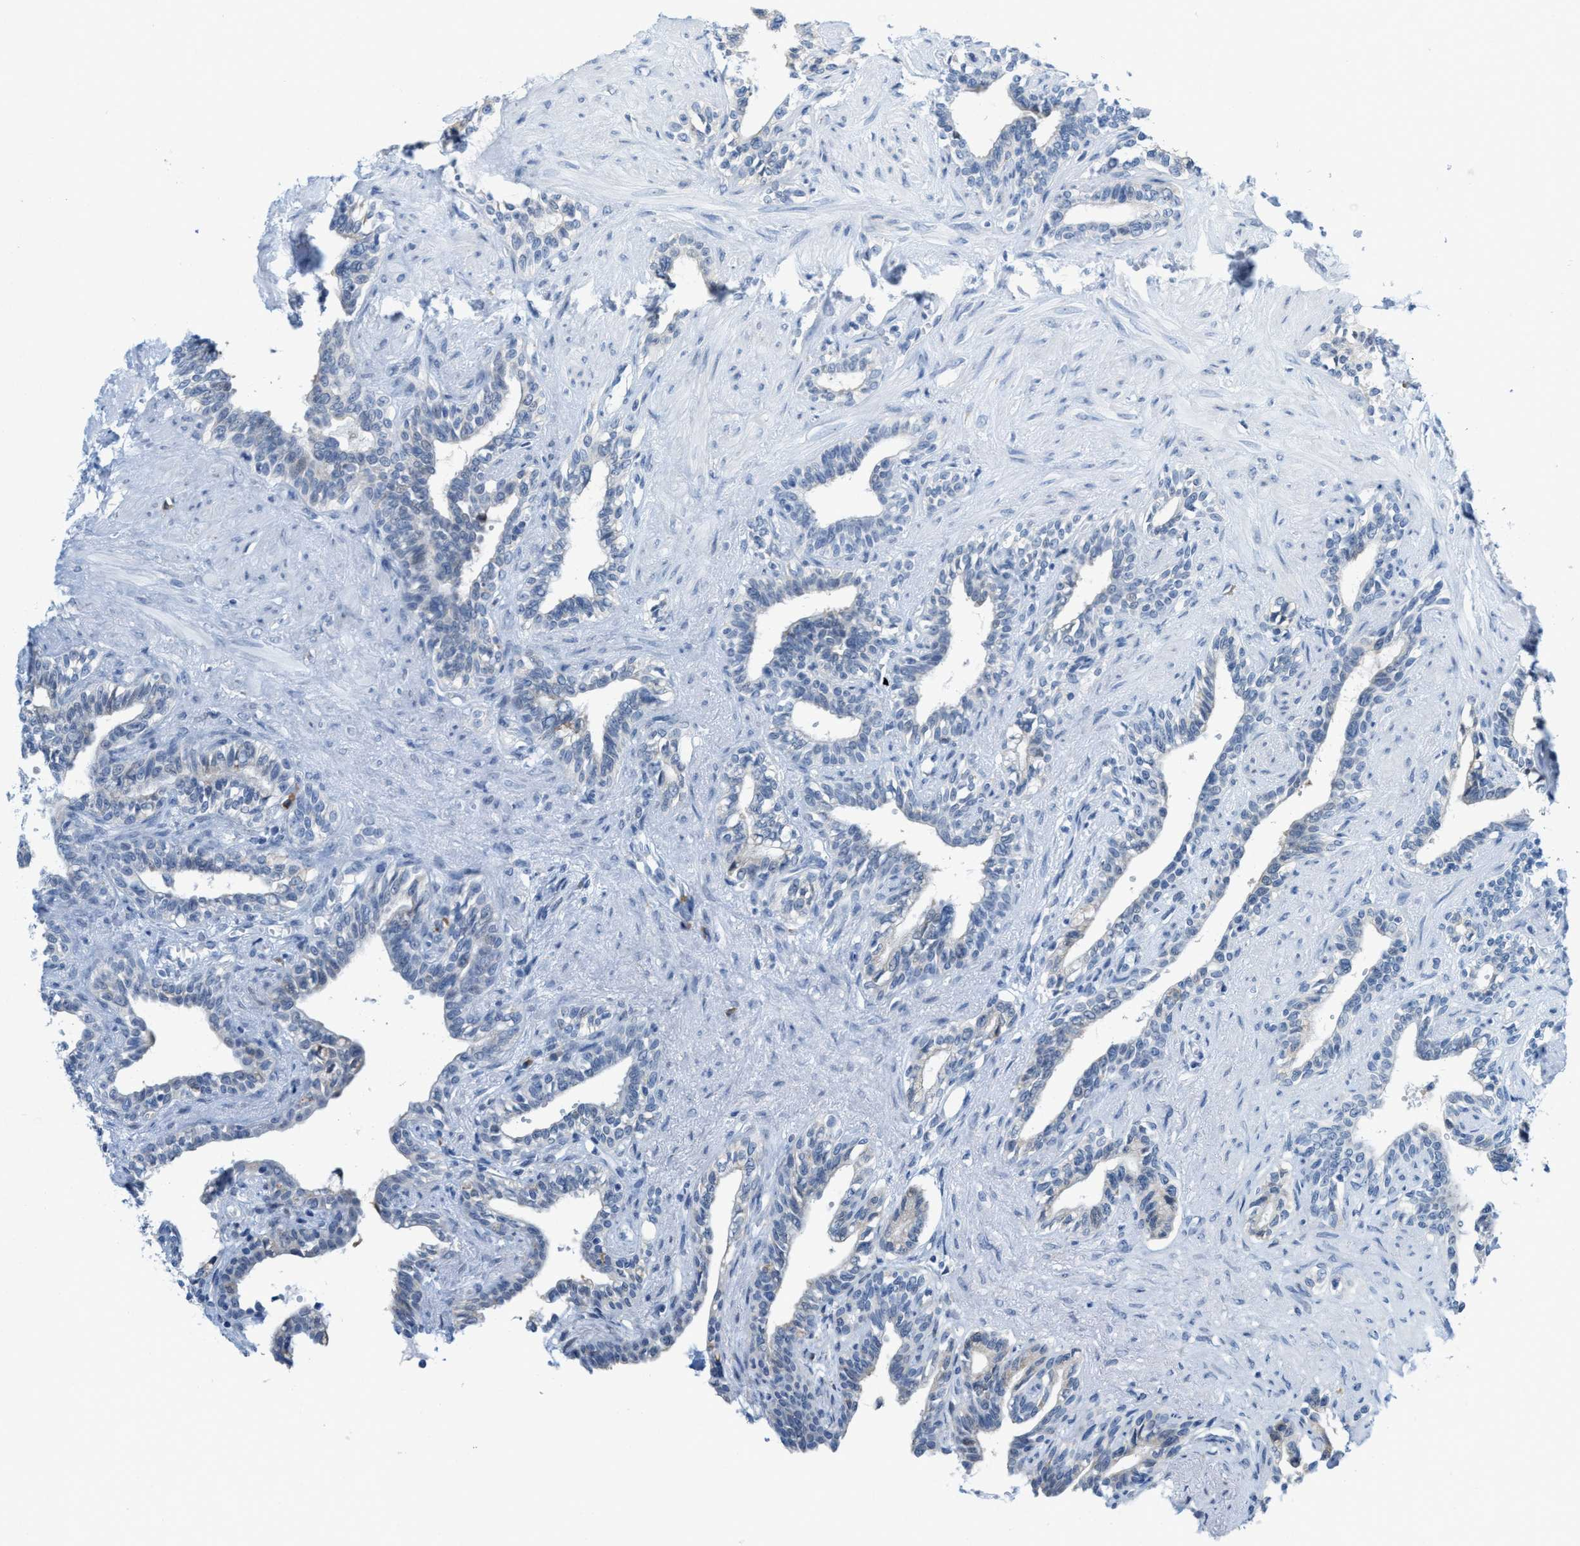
{"staining": {"intensity": "negative", "quantity": "none", "location": "none"}, "tissue": "seminal vesicle", "cell_type": "Glandular cells", "image_type": "normal", "snomed": [{"axis": "morphology", "description": "Normal tissue, NOS"}, {"axis": "morphology", "description": "Adenocarcinoma, High grade"}, {"axis": "topography", "description": "Prostate"}, {"axis": "topography", "description": "Seminal veicle"}], "caption": "The histopathology image displays no significant staining in glandular cells of seminal vesicle.", "gene": "KIFC3", "patient": {"sex": "male", "age": 55}}